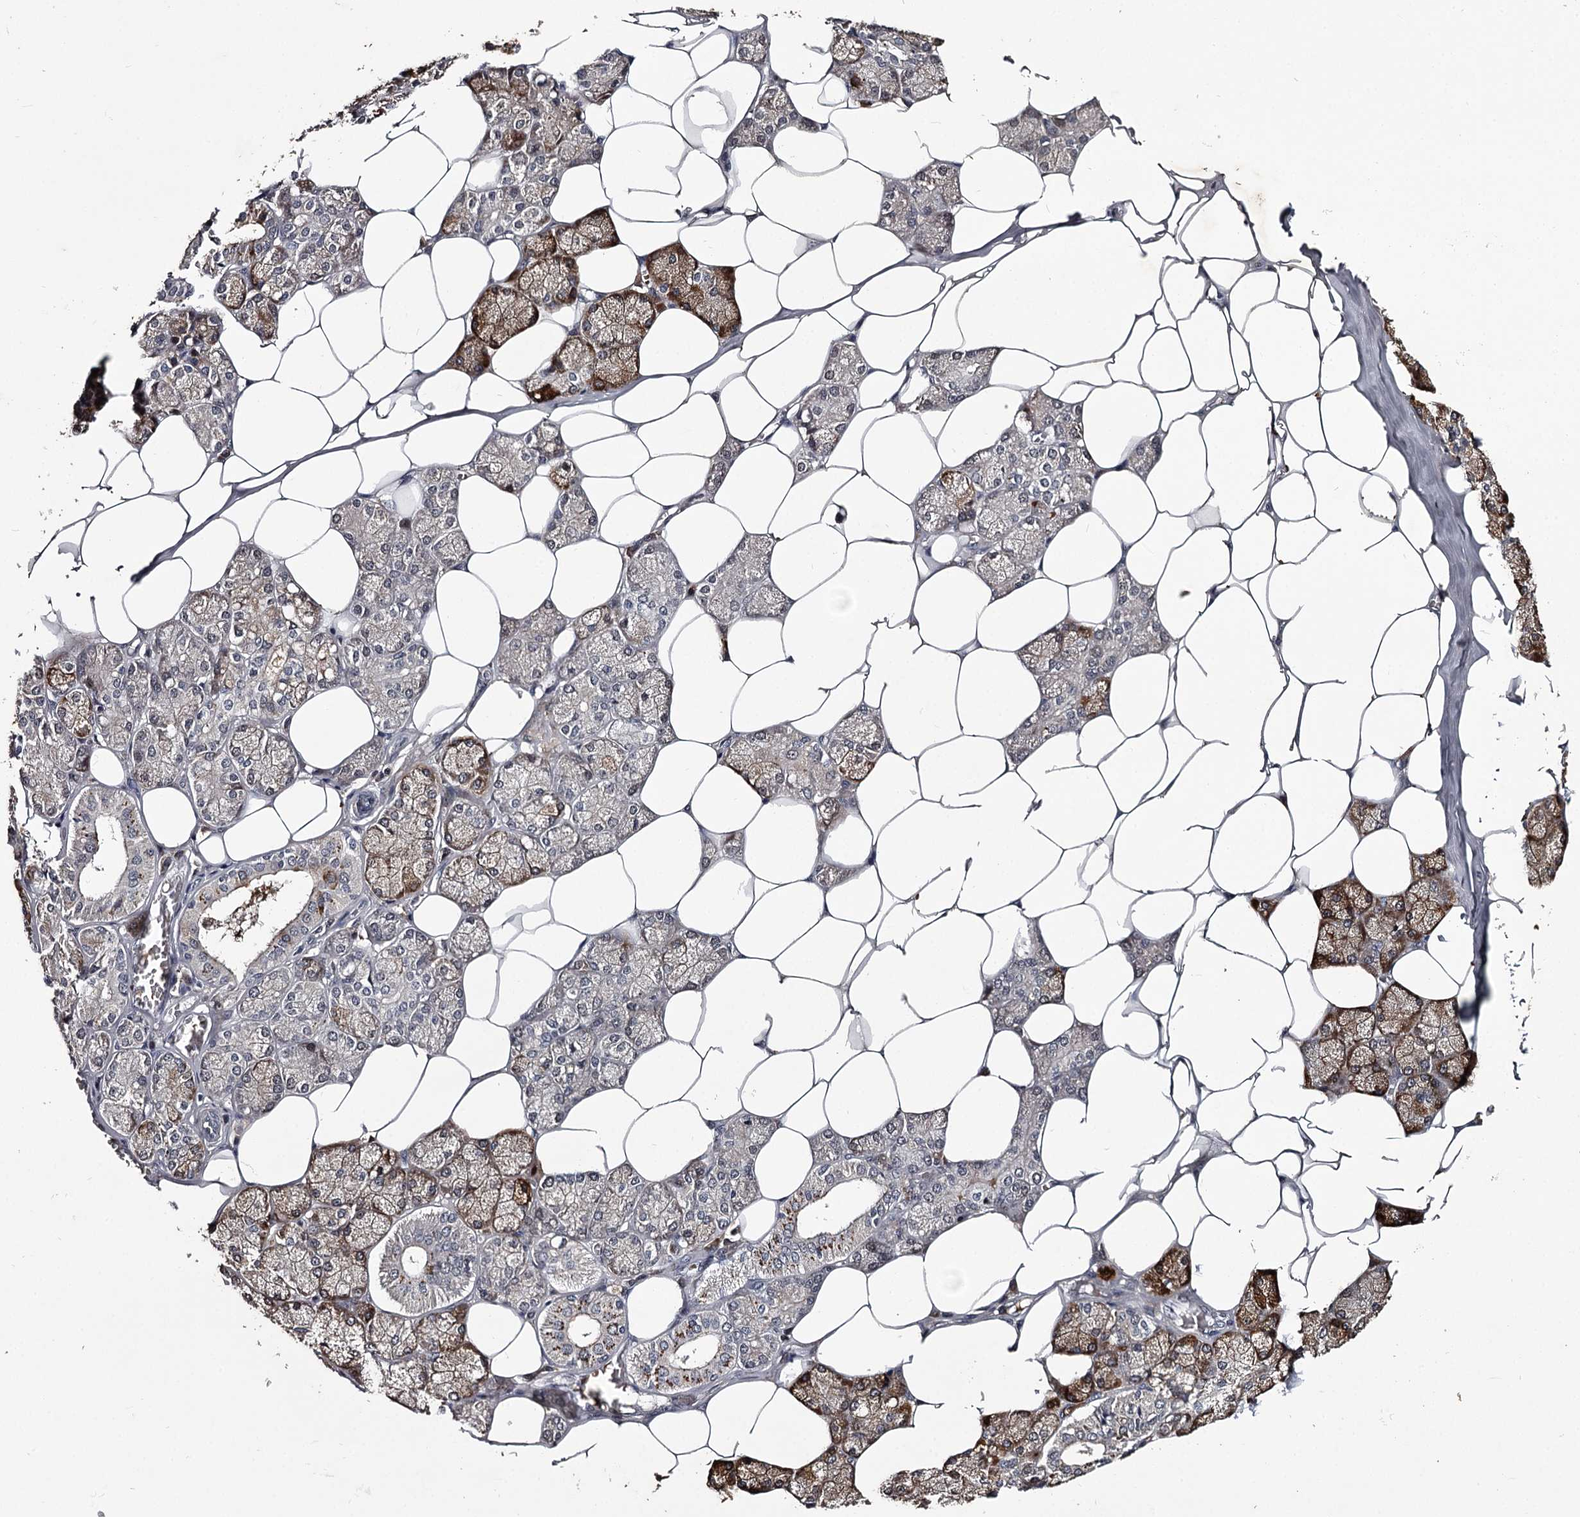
{"staining": {"intensity": "moderate", "quantity": "25%-75%", "location": "cytoplasmic/membranous"}, "tissue": "salivary gland", "cell_type": "Glandular cells", "image_type": "normal", "snomed": [{"axis": "morphology", "description": "Normal tissue, NOS"}, {"axis": "topography", "description": "Salivary gland"}], "caption": "Immunohistochemistry (DAB (3,3'-diaminobenzidine)) staining of benign salivary gland shows moderate cytoplasmic/membranous protein positivity in approximately 25%-75% of glandular cells.", "gene": "RNF44", "patient": {"sex": "male", "age": 62}}